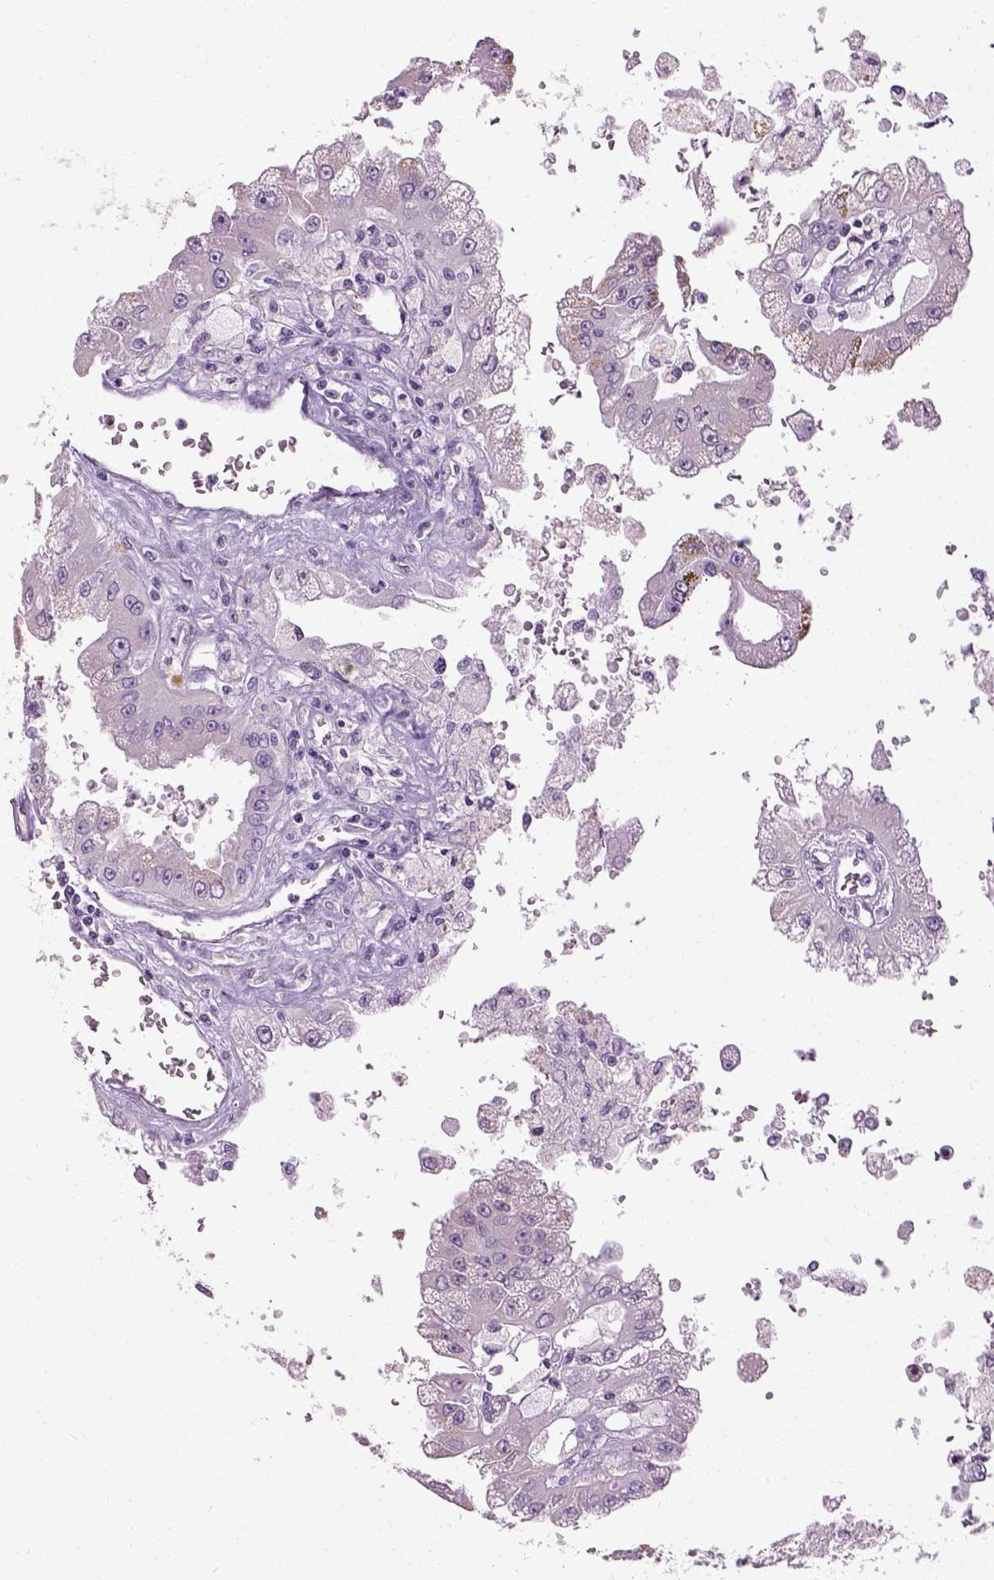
{"staining": {"intensity": "negative", "quantity": "none", "location": "none"}, "tissue": "renal cancer", "cell_type": "Tumor cells", "image_type": "cancer", "snomed": [{"axis": "morphology", "description": "Adenocarcinoma, NOS"}, {"axis": "topography", "description": "Kidney"}], "caption": "Photomicrograph shows no protein expression in tumor cells of renal adenocarcinoma tissue.", "gene": "GABRB2", "patient": {"sex": "male", "age": 58}}